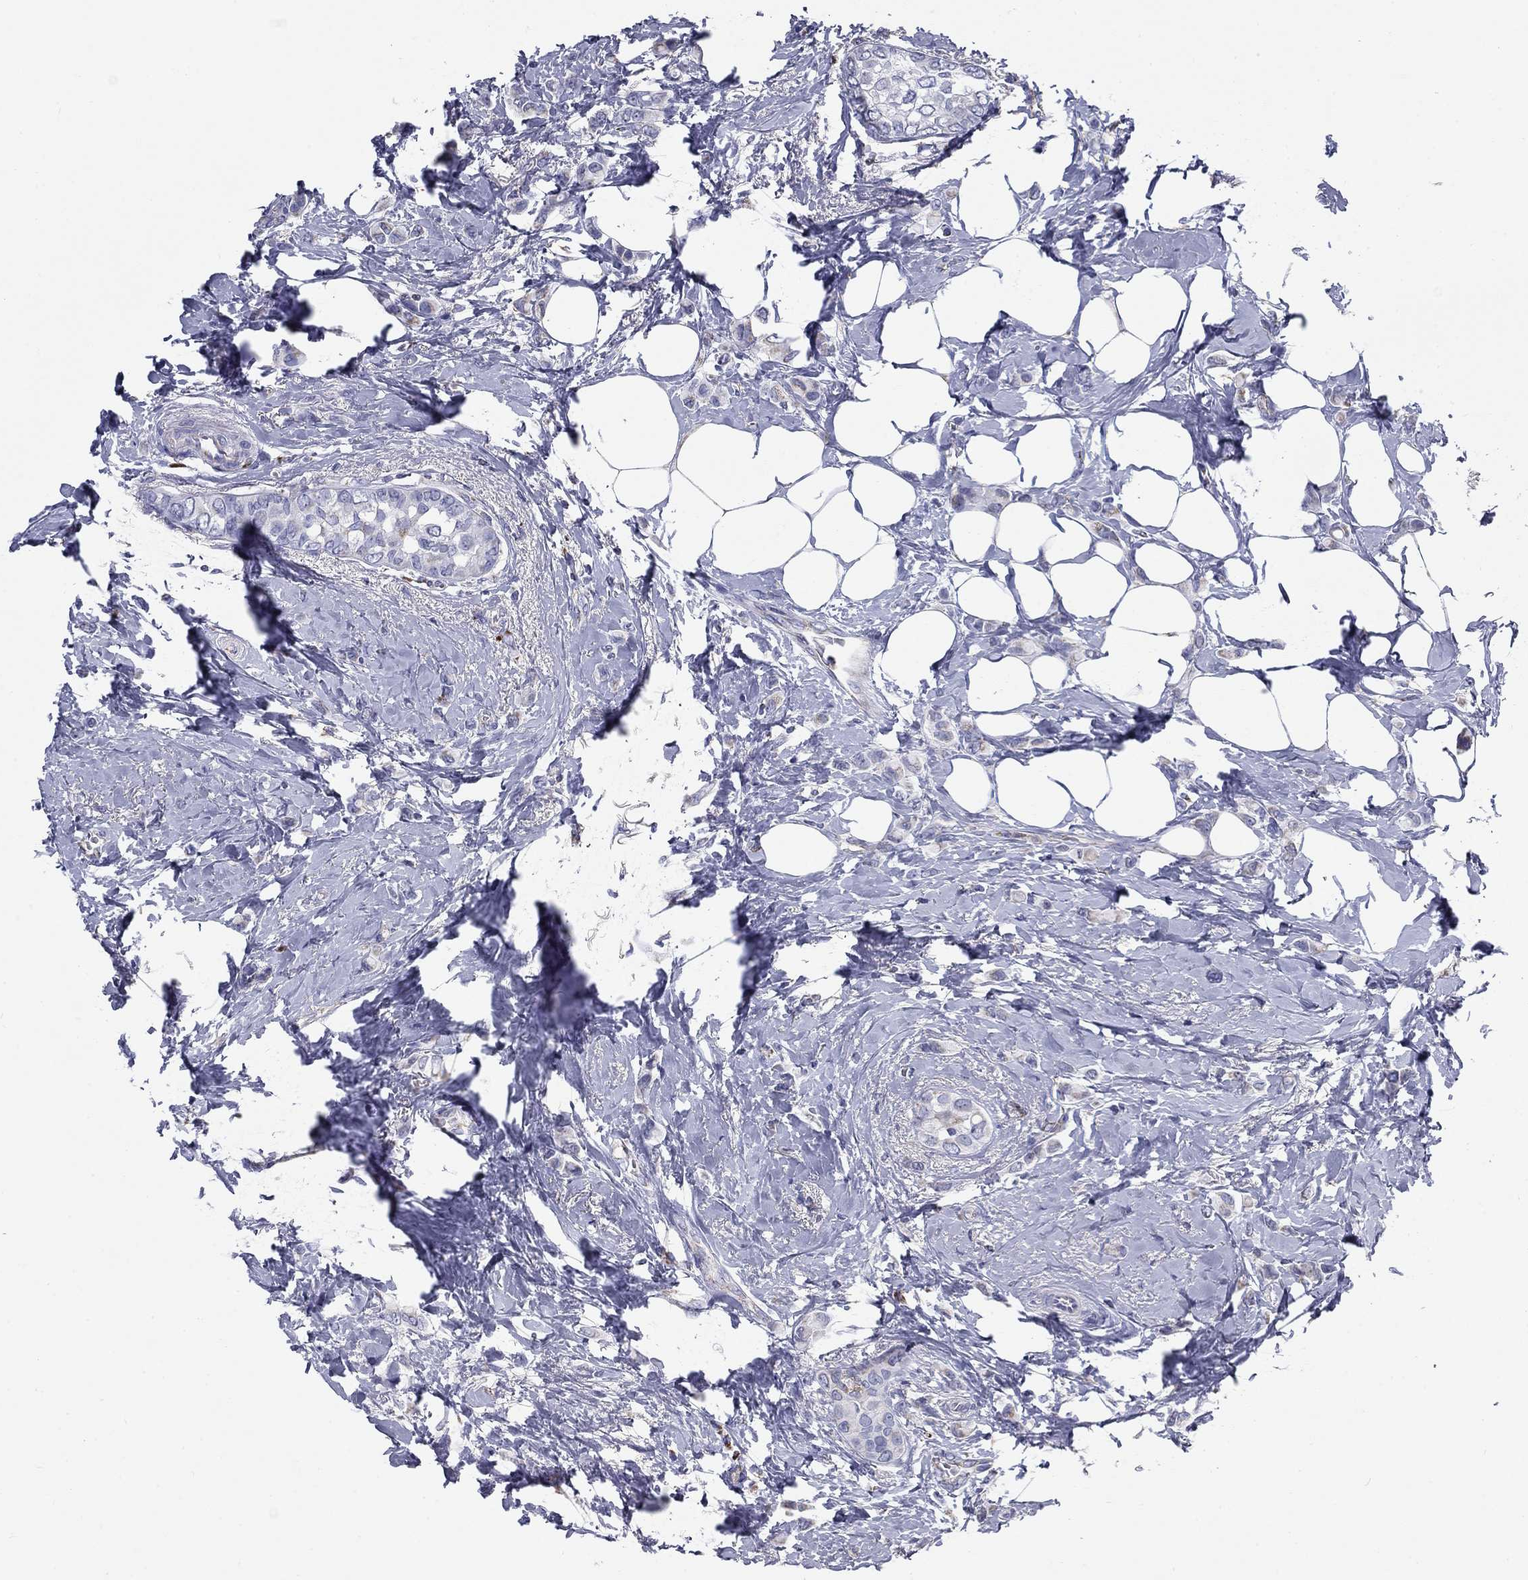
{"staining": {"intensity": "negative", "quantity": "none", "location": "none"}, "tissue": "breast cancer", "cell_type": "Tumor cells", "image_type": "cancer", "snomed": [{"axis": "morphology", "description": "Lobular carcinoma"}, {"axis": "topography", "description": "Breast"}], "caption": "Protein analysis of breast lobular carcinoma shows no significant expression in tumor cells.", "gene": "NDUFA4L2", "patient": {"sex": "female", "age": 66}}